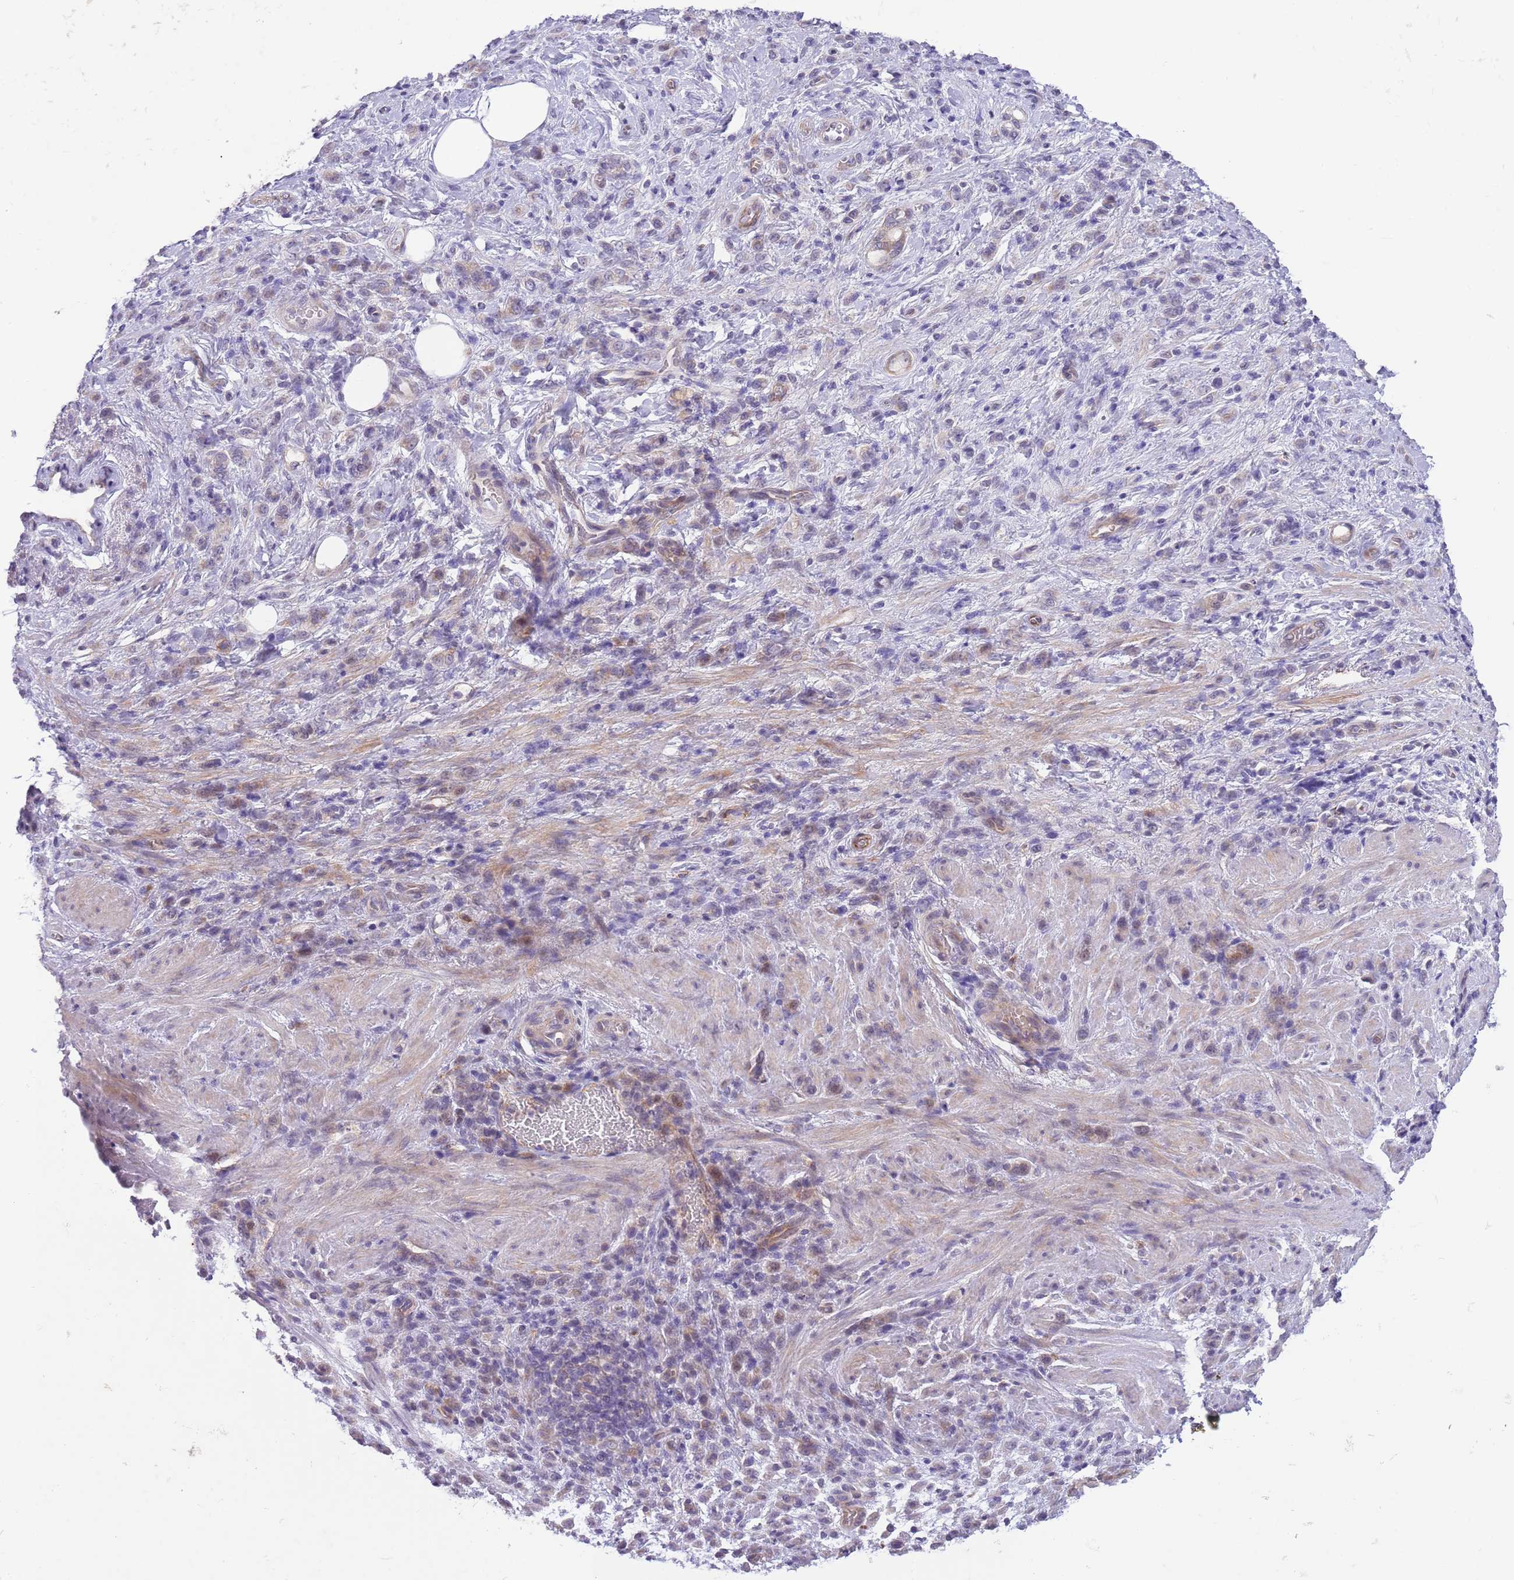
{"staining": {"intensity": "negative", "quantity": "none", "location": "none"}, "tissue": "stomach cancer", "cell_type": "Tumor cells", "image_type": "cancer", "snomed": [{"axis": "morphology", "description": "Adenocarcinoma, NOS"}, {"axis": "topography", "description": "Stomach"}], "caption": "Tumor cells show no significant staining in stomach adenocarcinoma.", "gene": "ZNF658", "patient": {"sex": "male", "age": 77}}